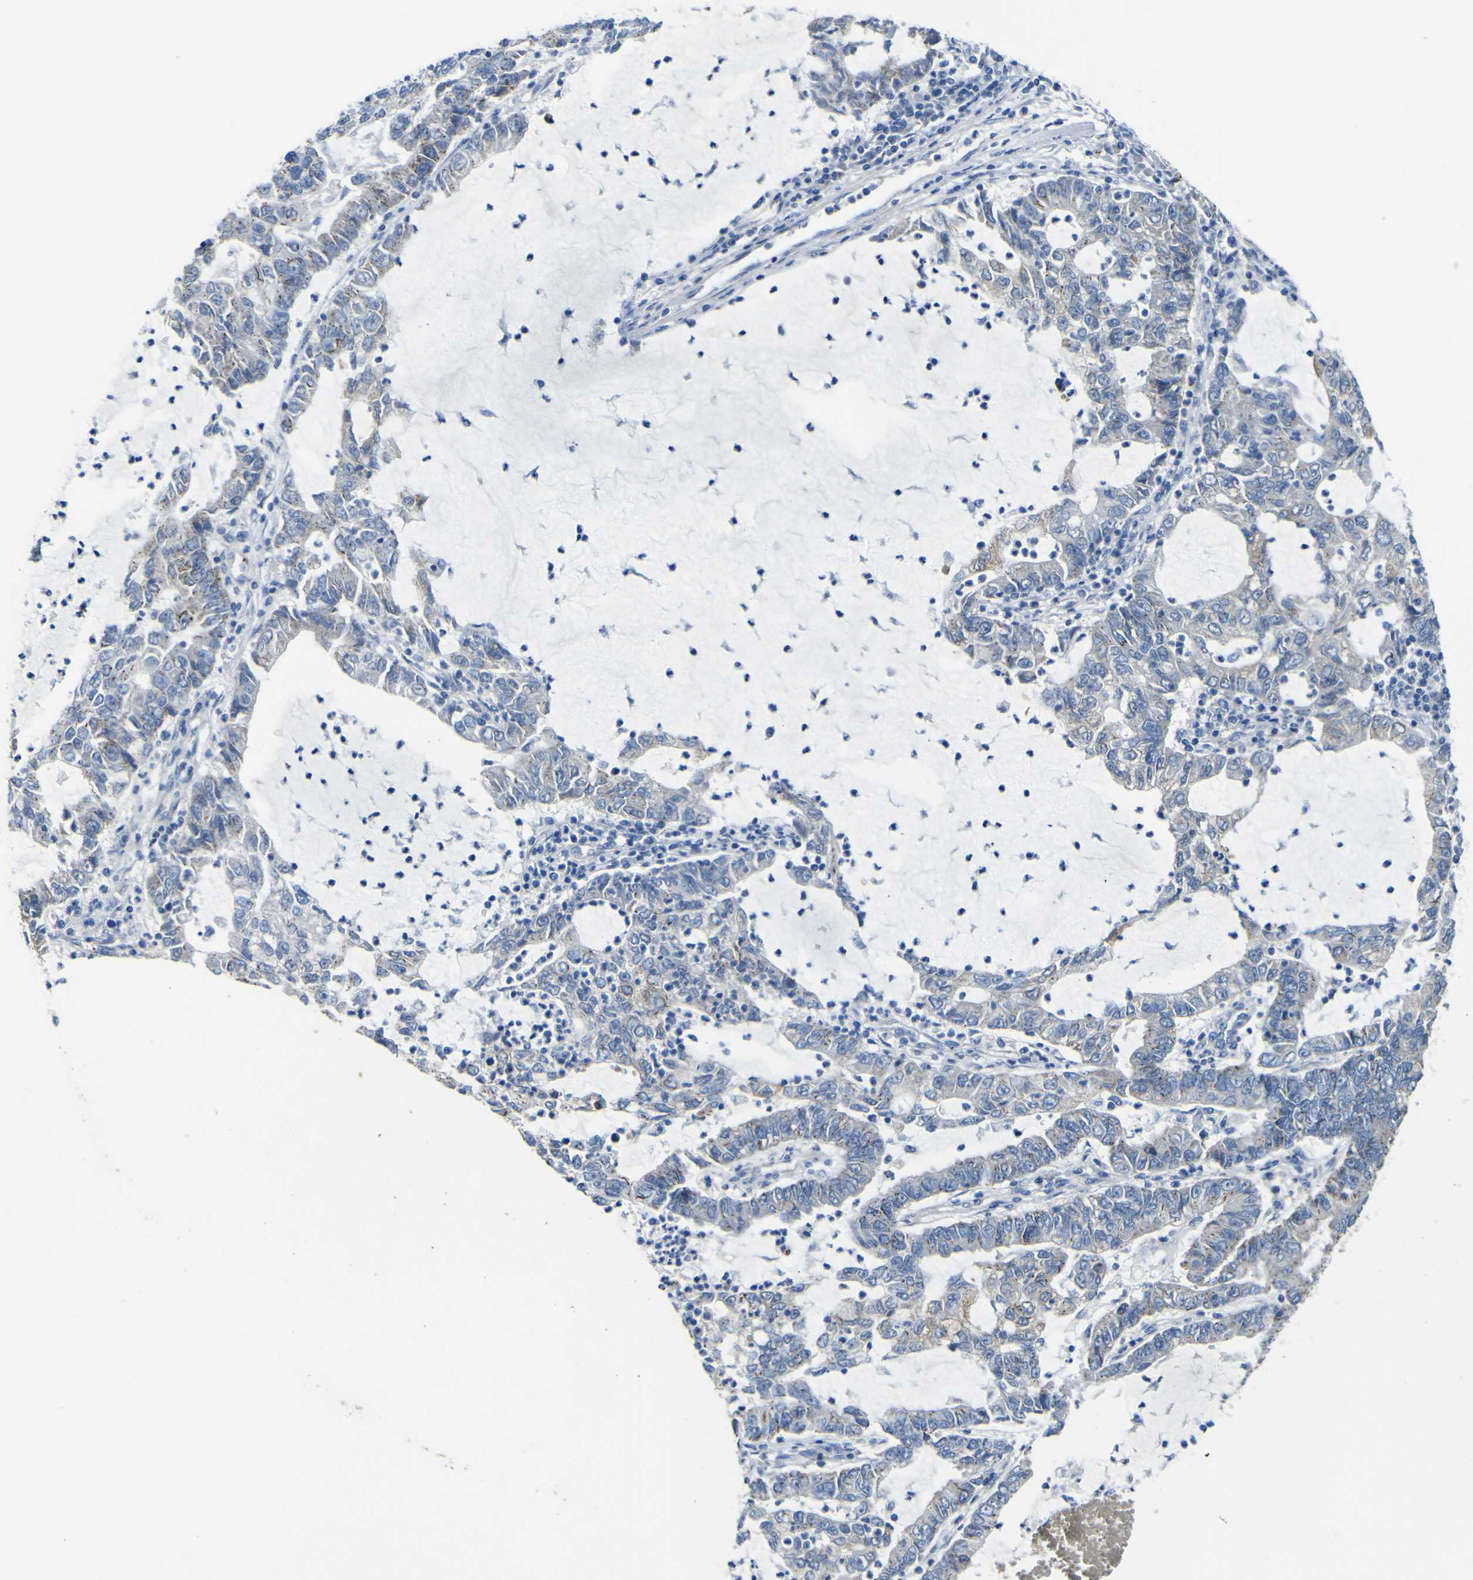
{"staining": {"intensity": "negative", "quantity": "none", "location": "none"}, "tissue": "lung cancer", "cell_type": "Tumor cells", "image_type": "cancer", "snomed": [{"axis": "morphology", "description": "Adenocarcinoma, NOS"}, {"axis": "topography", "description": "Lung"}], "caption": "Immunohistochemical staining of adenocarcinoma (lung) displays no significant expression in tumor cells. Nuclei are stained in blue.", "gene": "ALDH18A1", "patient": {"sex": "female", "age": 51}}